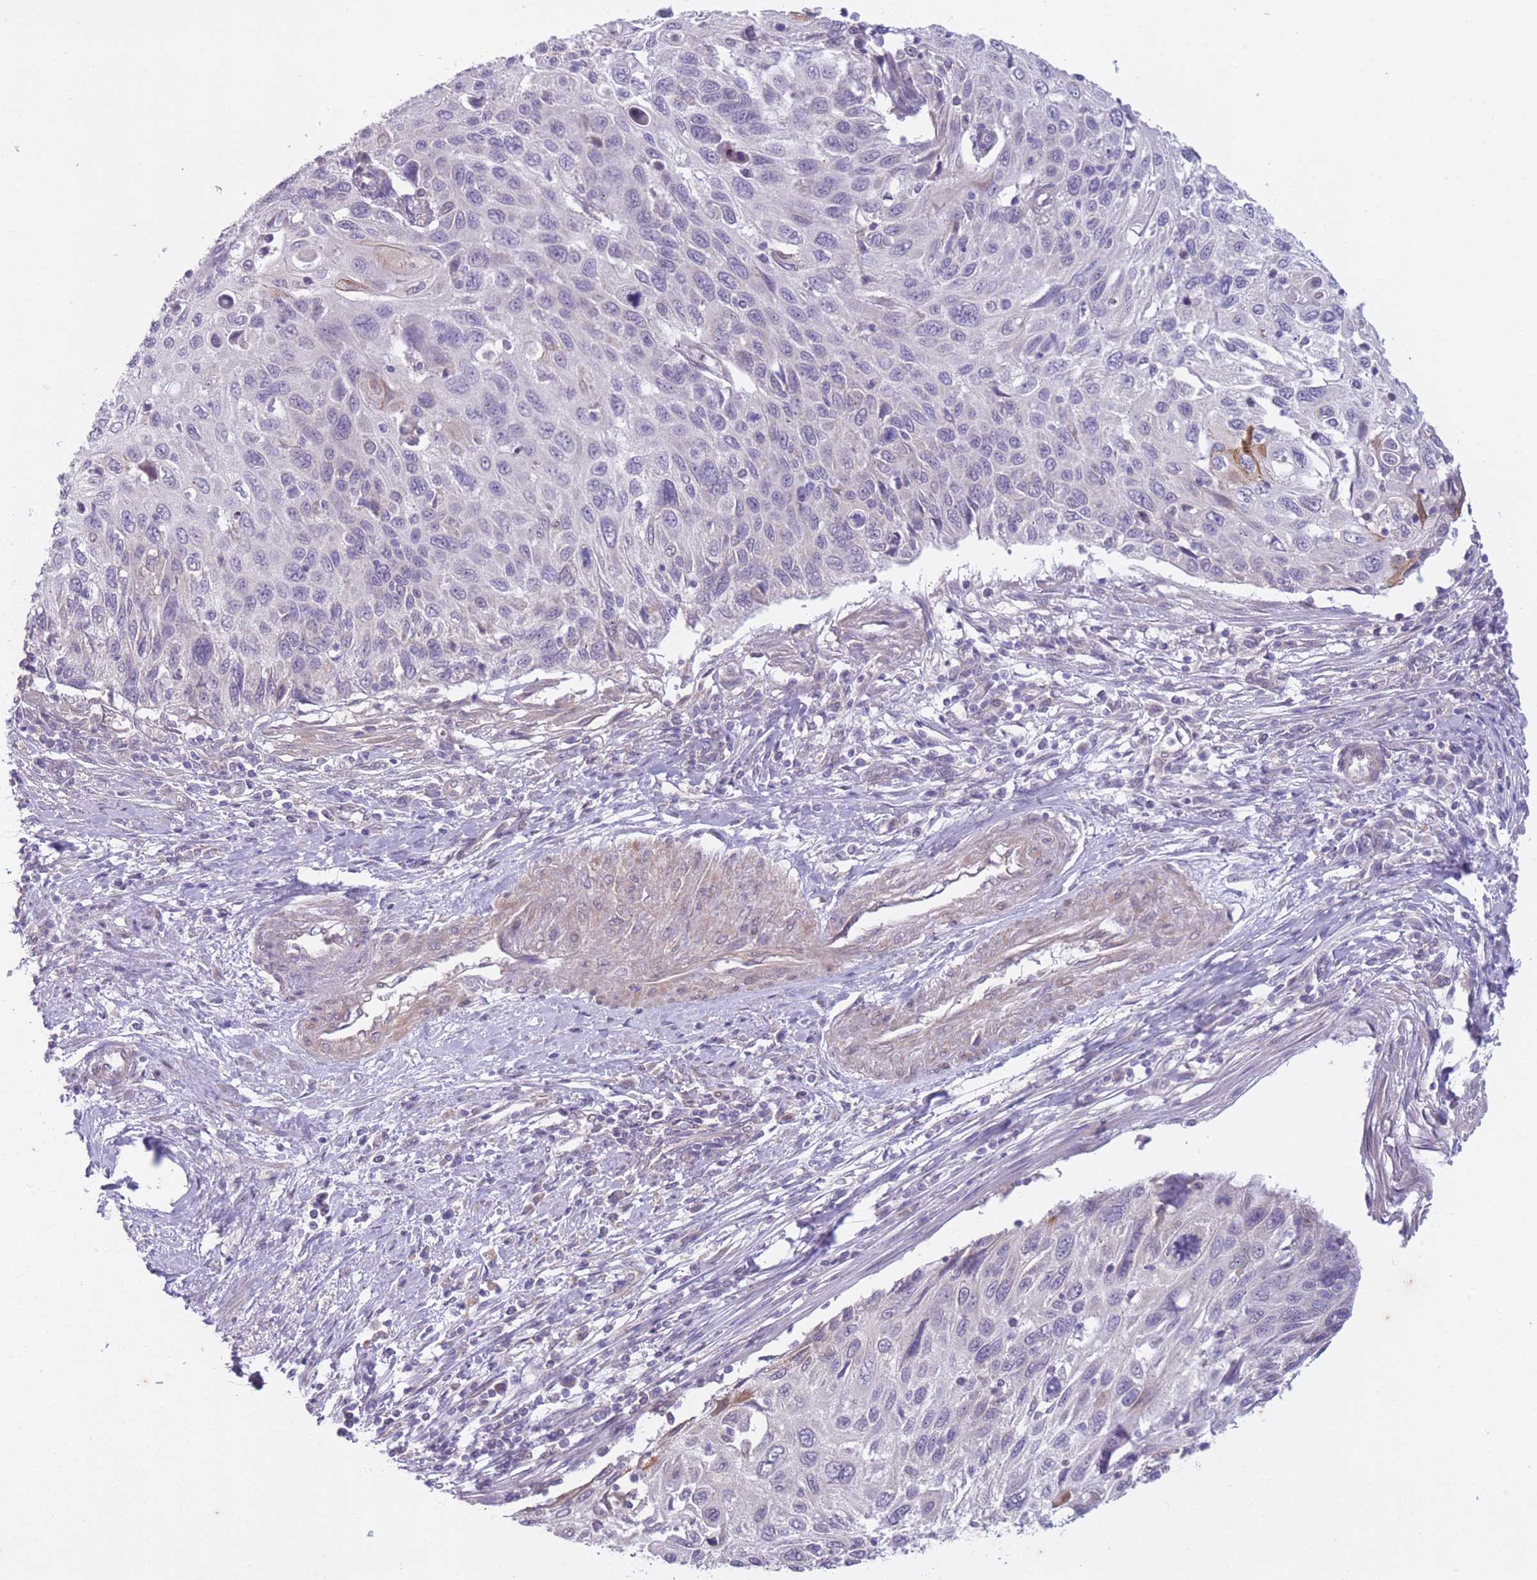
{"staining": {"intensity": "negative", "quantity": "none", "location": "none"}, "tissue": "cervical cancer", "cell_type": "Tumor cells", "image_type": "cancer", "snomed": [{"axis": "morphology", "description": "Squamous cell carcinoma, NOS"}, {"axis": "topography", "description": "Cervix"}], "caption": "Immunohistochemical staining of squamous cell carcinoma (cervical) shows no significant staining in tumor cells. (Brightfield microscopy of DAB (3,3'-diaminobenzidine) immunohistochemistry (IHC) at high magnification).", "gene": "ARPIN", "patient": {"sex": "female", "age": 70}}